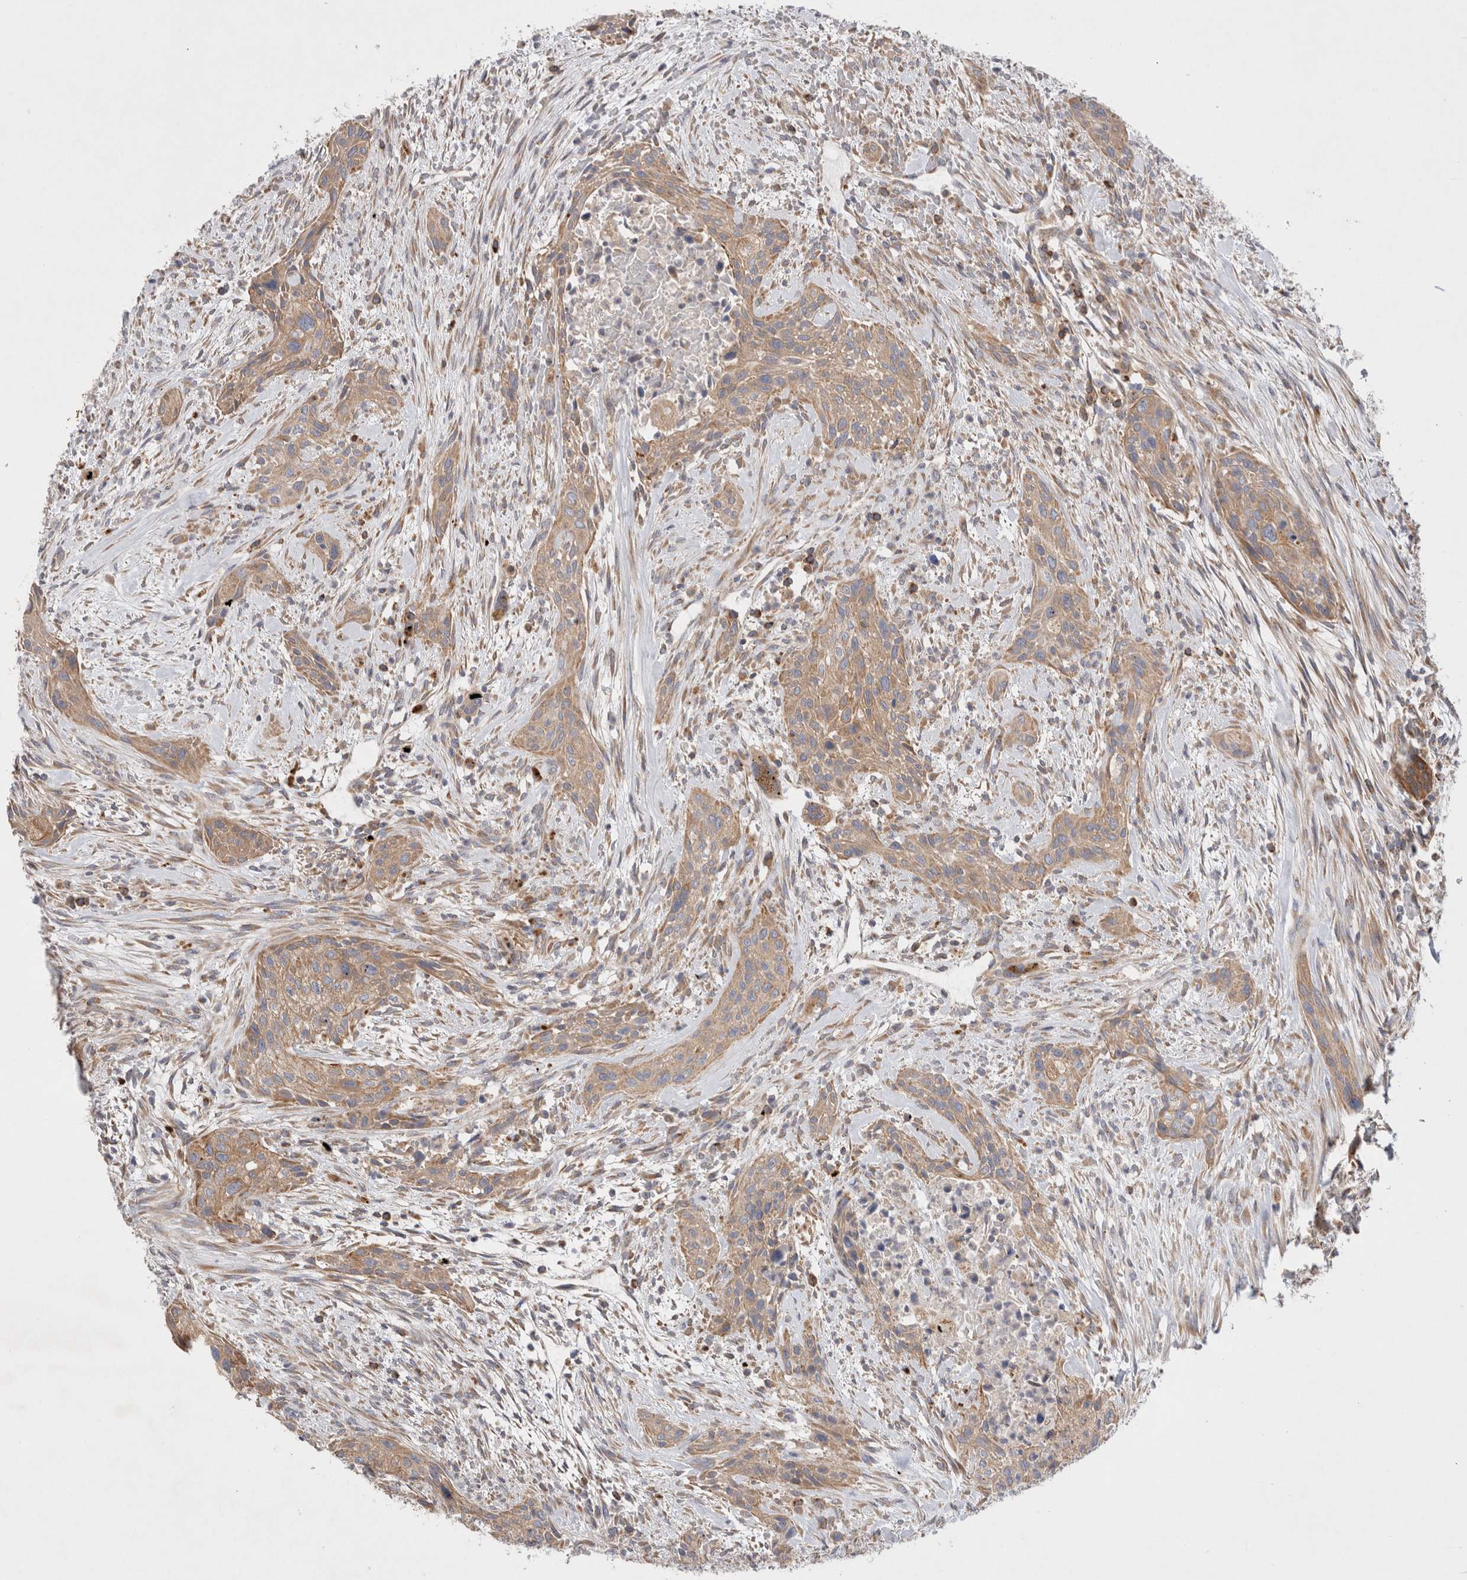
{"staining": {"intensity": "moderate", "quantity": ">75%", "location": "cytoplasmic/membranous"}, "tissue": "urothelial cancer", "cell_type": "Tumor cells", "image_type": "cancer", "snomed": [{"axis": "morphology", "description": "Urothelial carcinoma, High grade"}, {"axis": "topography", "description": "Urinary bladder"}], "caption": "Urothelial cancer stained with immunohistochemistry (IHC) exhibits moderate cytoplasmic/membranous positivity in about >75% of tumor cells.", "gene": "TBC1D16", "patient": {"sex": "male", "age": 35}}